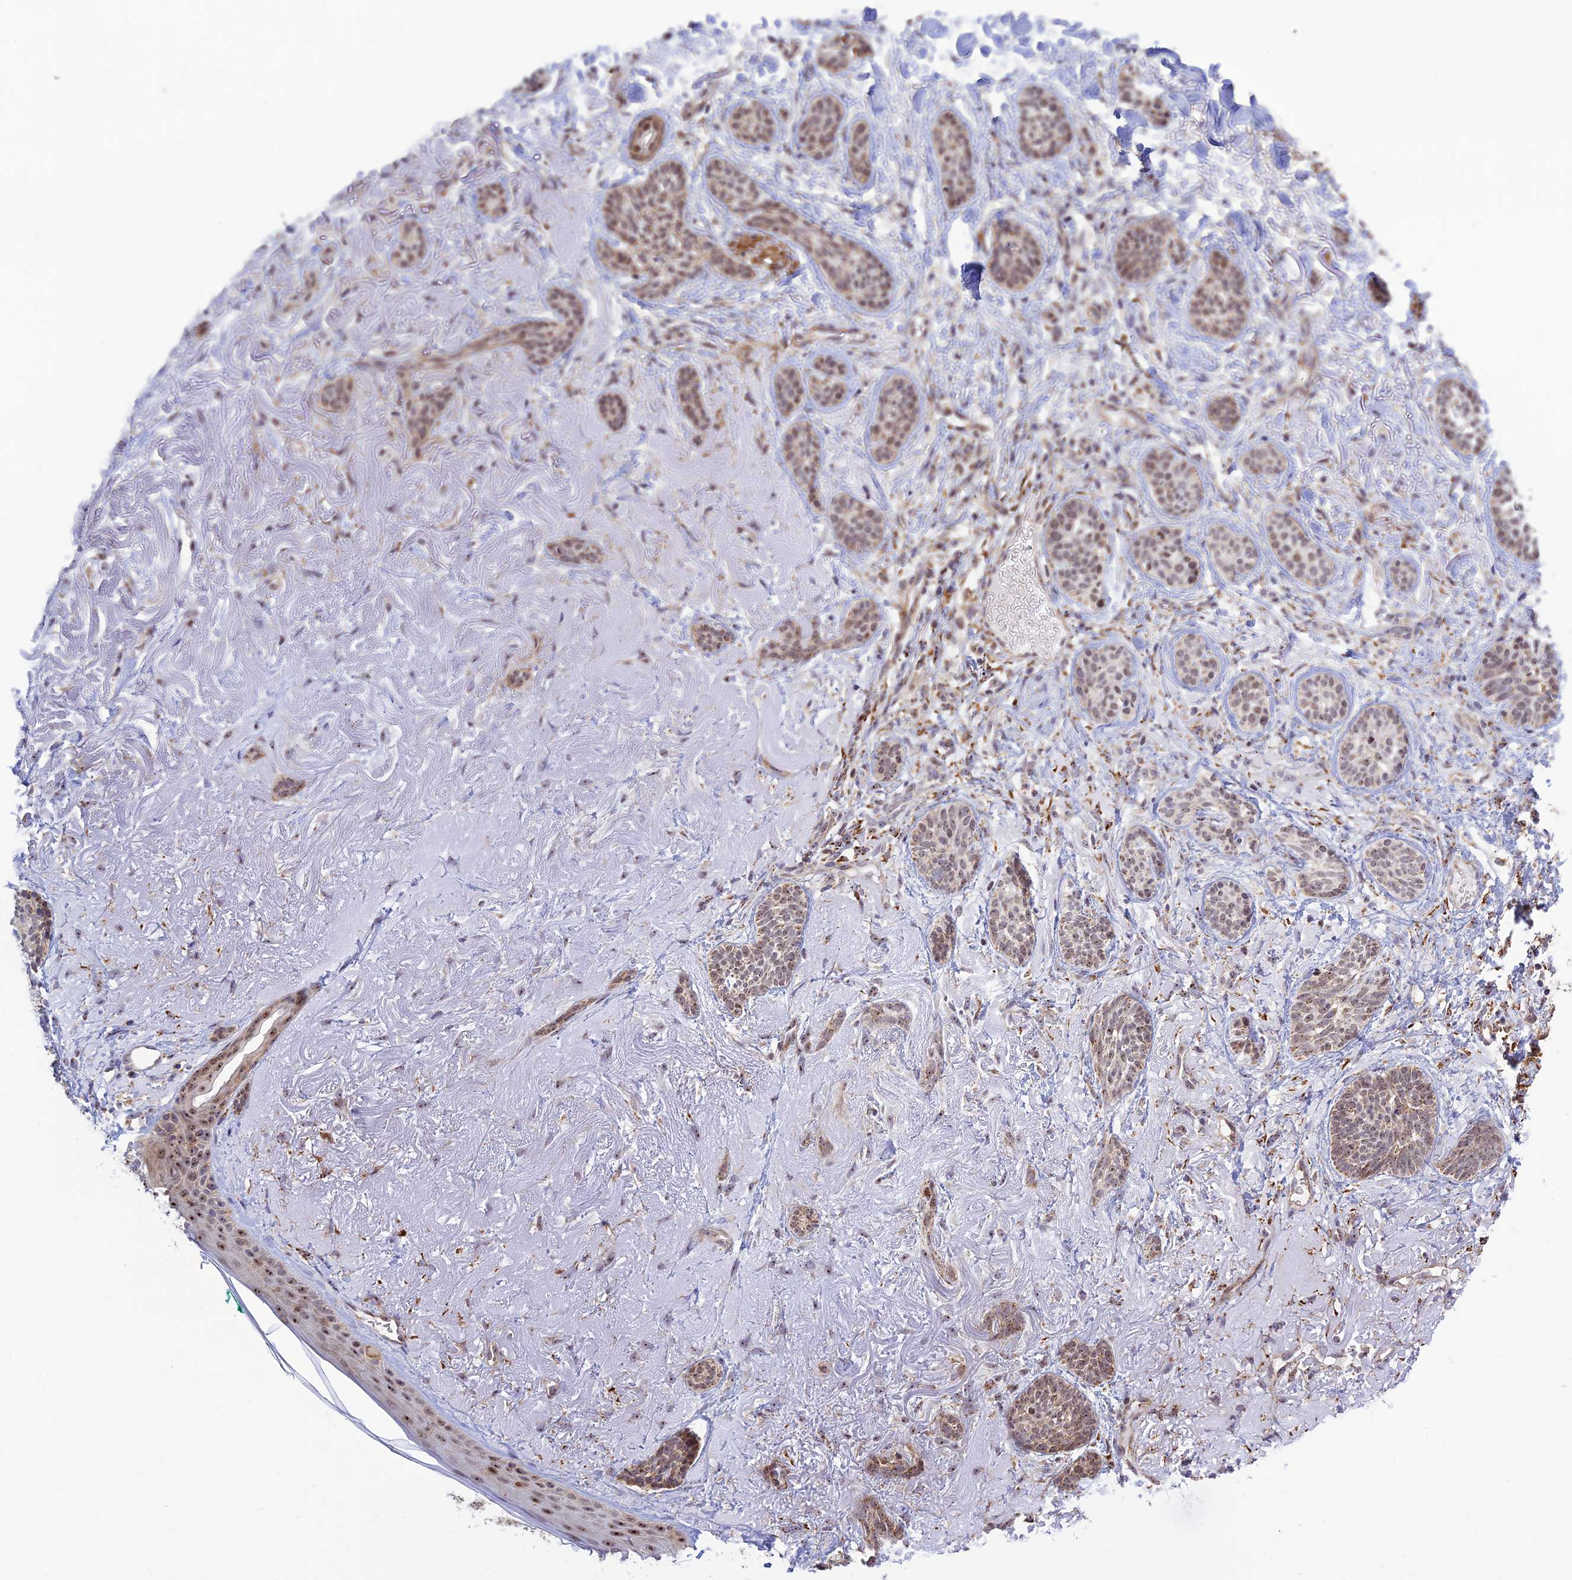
{"staining": {"intensity": "weak", "quantity": "25%-75%", "location": "cytoplasmic/membranous,nuclear"}, "tissue": "skin cancer", "cell_type": "Tumor cells", "image_type": "cancer", "snomed": [{"axis": "morphology", "description": "Basal cell carcinoma"}, {"axis": "topography", "description": "Skin"}], "caption": "Skin cancer was stained to show a protein in brown. There is low levels of weak cytoplasmic/membranous and nuclear staining in about 25%-75% of tumor cells. (Stains: DAB in brown, nuclei in blue, Microscopy: brightfield microscopy at high magnification).", "gene": "POLR1G", "patient": {"sex": "male", "age": 71}}